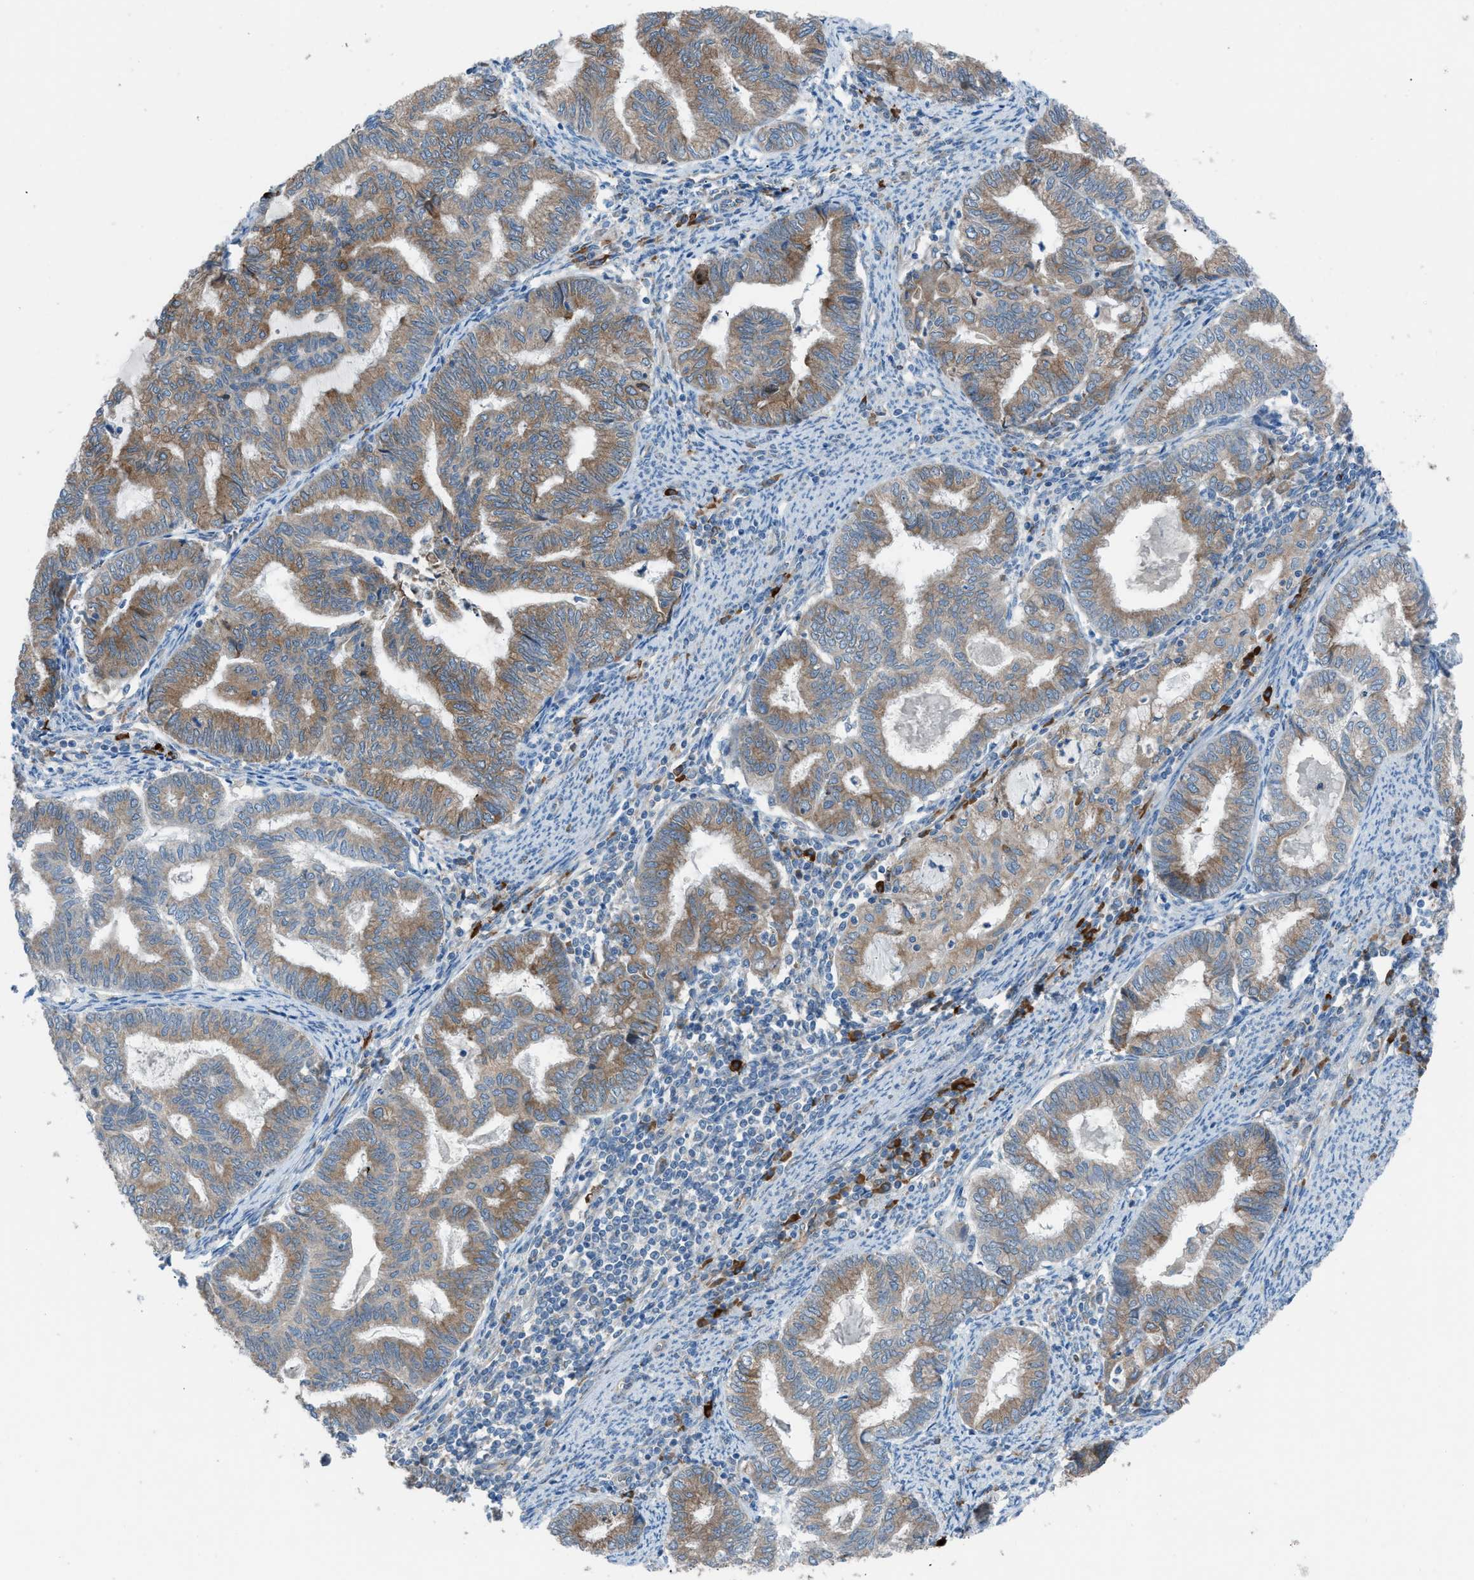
{"staining": {"intensity": "moderate", "quantity": ">75%", "location": "cytoplasmic/membranous"}, "tissue": "endometrial cancer", "cell_type": "Tumor cells", "image_type": "cancer", "snomed": [{"axis": "morphology", "description": "Adenocarcinoma, NOS"}, {"axis": "topography", "description": "Endometrium"}], "caption": "Endometrial cancer stained with a brown dye exhibits moderate cytoplasmic/membranous positive expression in about >75% of tumor cells.", "gene": "HEG1", "patient": {"sex": "female", "age": 79}}